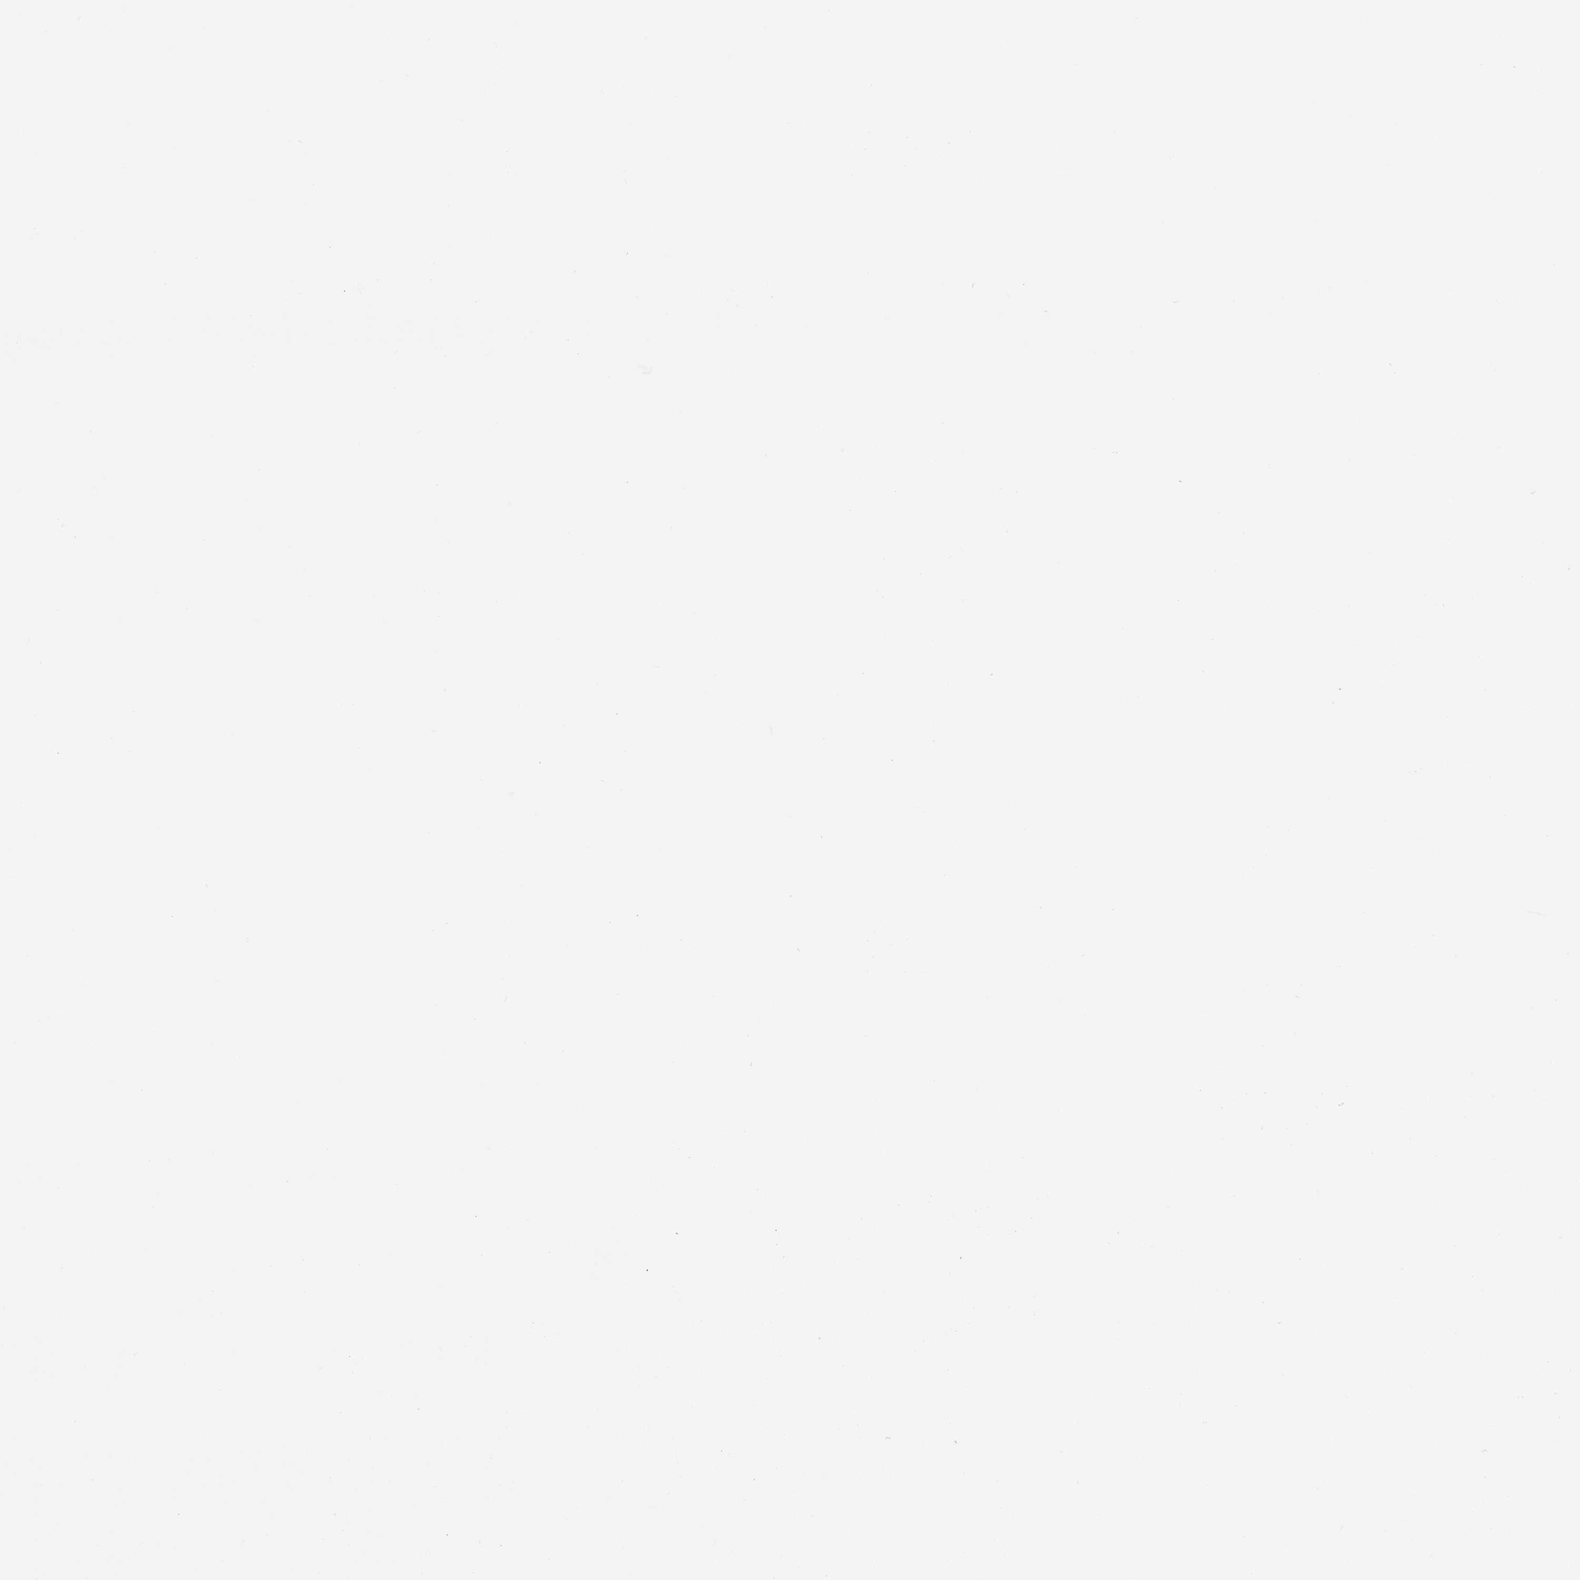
{"staining": {"intensity": "negative", "quantity": "none", "location": "none"}, "tissue": "pancreatic cancer", "cell_type": "Tumor cells", "image_type": "cancer", "snomed": [{"axis": "morphology", "description": "Adenocarcinoma, NOS"}, {"axis": "topography", "description": "Pancreas"}], "caption": "Tumor cells show no significant staining in pancreatic cancer.", "gene": "EGR4", "patient": {"sex": "female", "age": 65}}